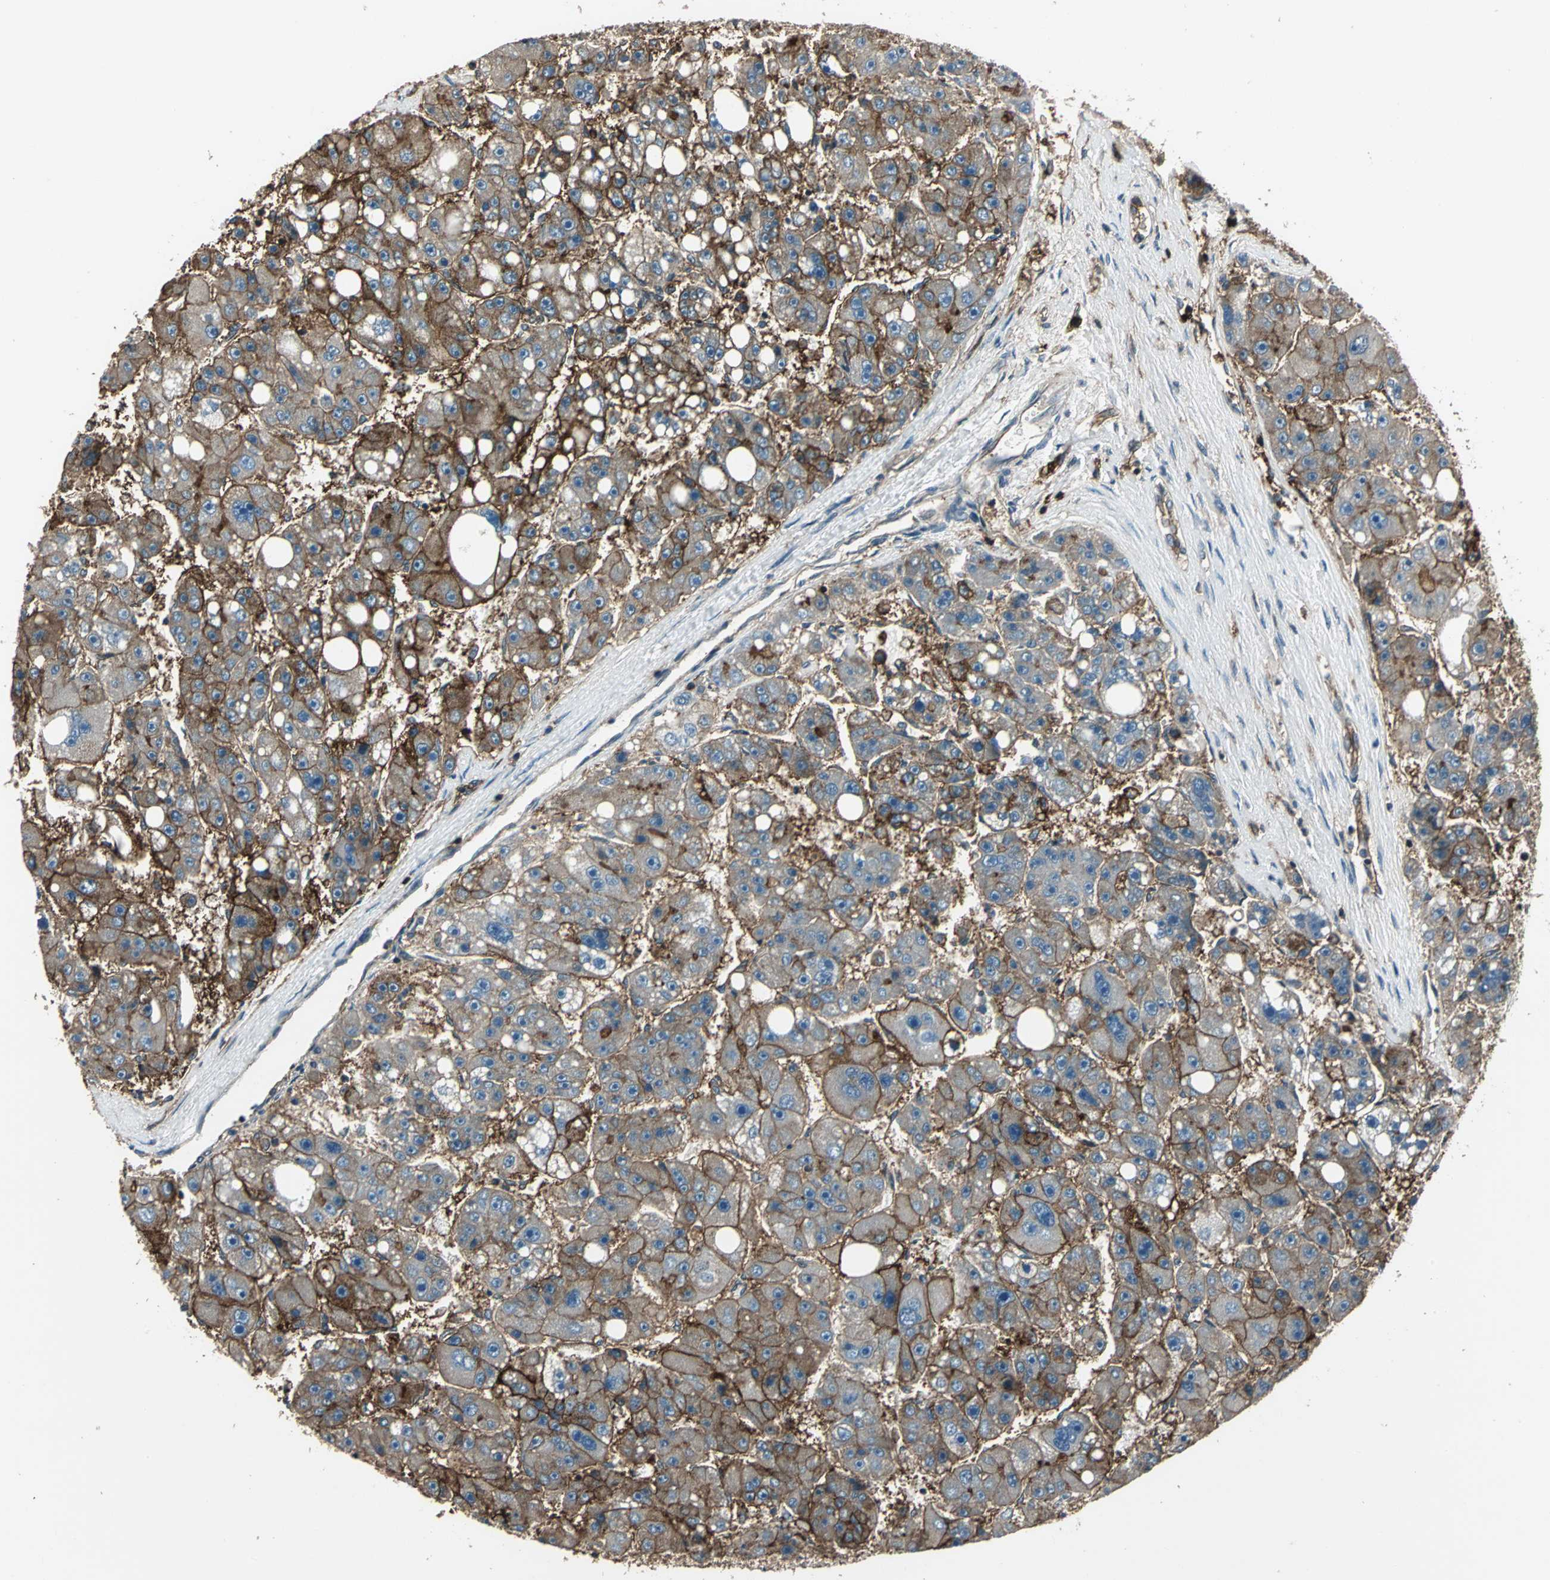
{"staining": {"intensity": "moderate", "quantity": ">75%", "location": "cytoplasmic/membranous"}, "tissue": "liver cancer", "cell_type": "Tumor cells", "image_type": "cancer", "snomed": [{"axis": "morphology", "description": "Carcinoma, Hepatocellular, NOS"}, {"axis": "topography", "description": "Liver"}], "caption": "Protein staining reveals moderate cytoplasmic/membranous staining in about >75% of tumor cells in liver cancer. (IHC, brightfield microscopy, high magnification).", "gene": "NR2C2", "patient": {"sex": "female", "age": 61}}